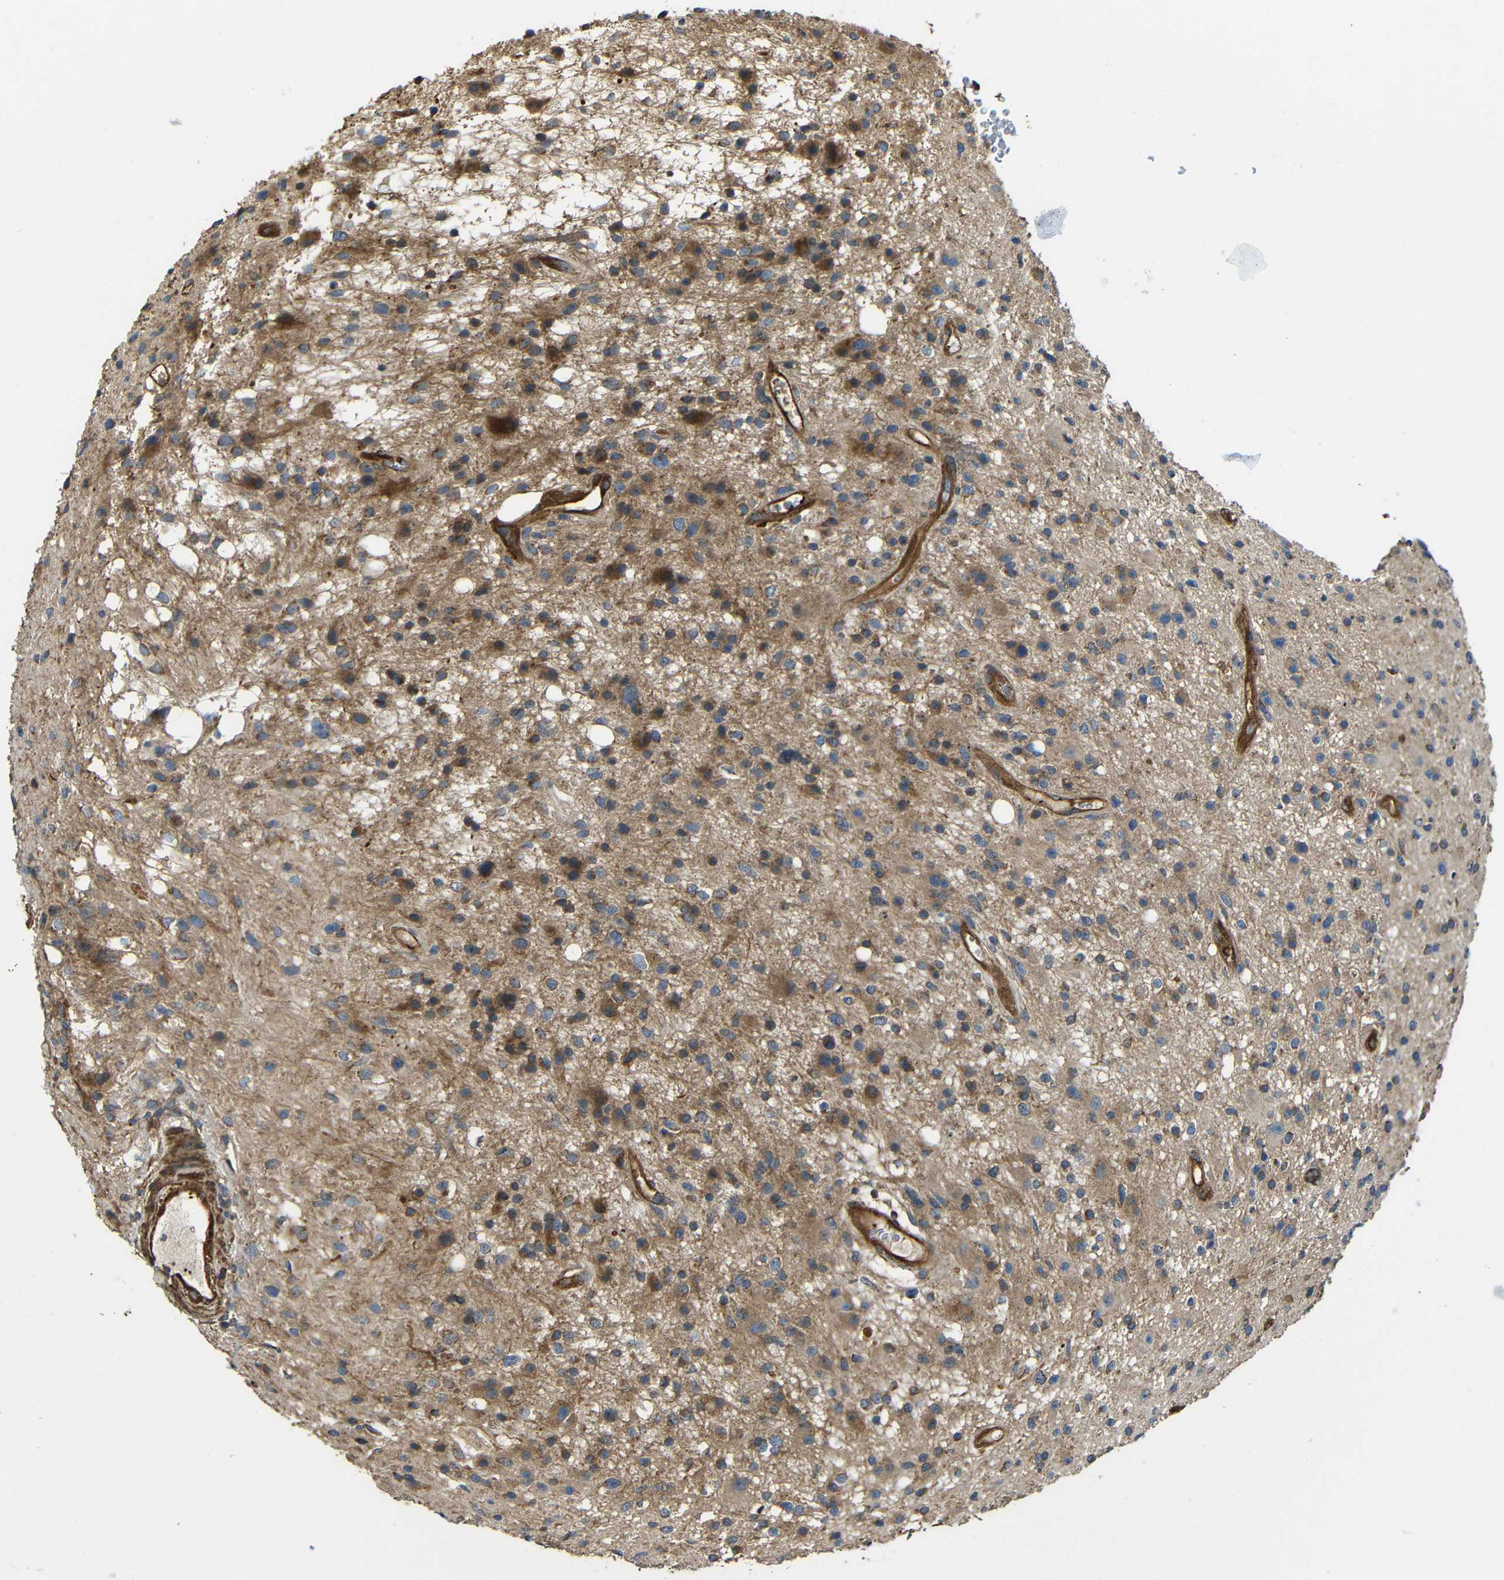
{"staining": {"intensity": "moderate", "quantity": "<25%", "location": "cytoplasmic/membranous"}, "tissue": "glioma", "cell_type": "Tumor cells", "image_type": "cancer", "snomed": [{"axis": "morphology", "description": "Glioma, malignant, High grade"}, {"axis": "topography", "description": "Brain"}], "caption": "Moderate cytoplasmic/membranous expression for a protein is seen in about <25% of tumor cells of malignant high-grade glioma using IHC.", "gene": "PTCH1", "patient": {"sex": "male", "age": 33}}